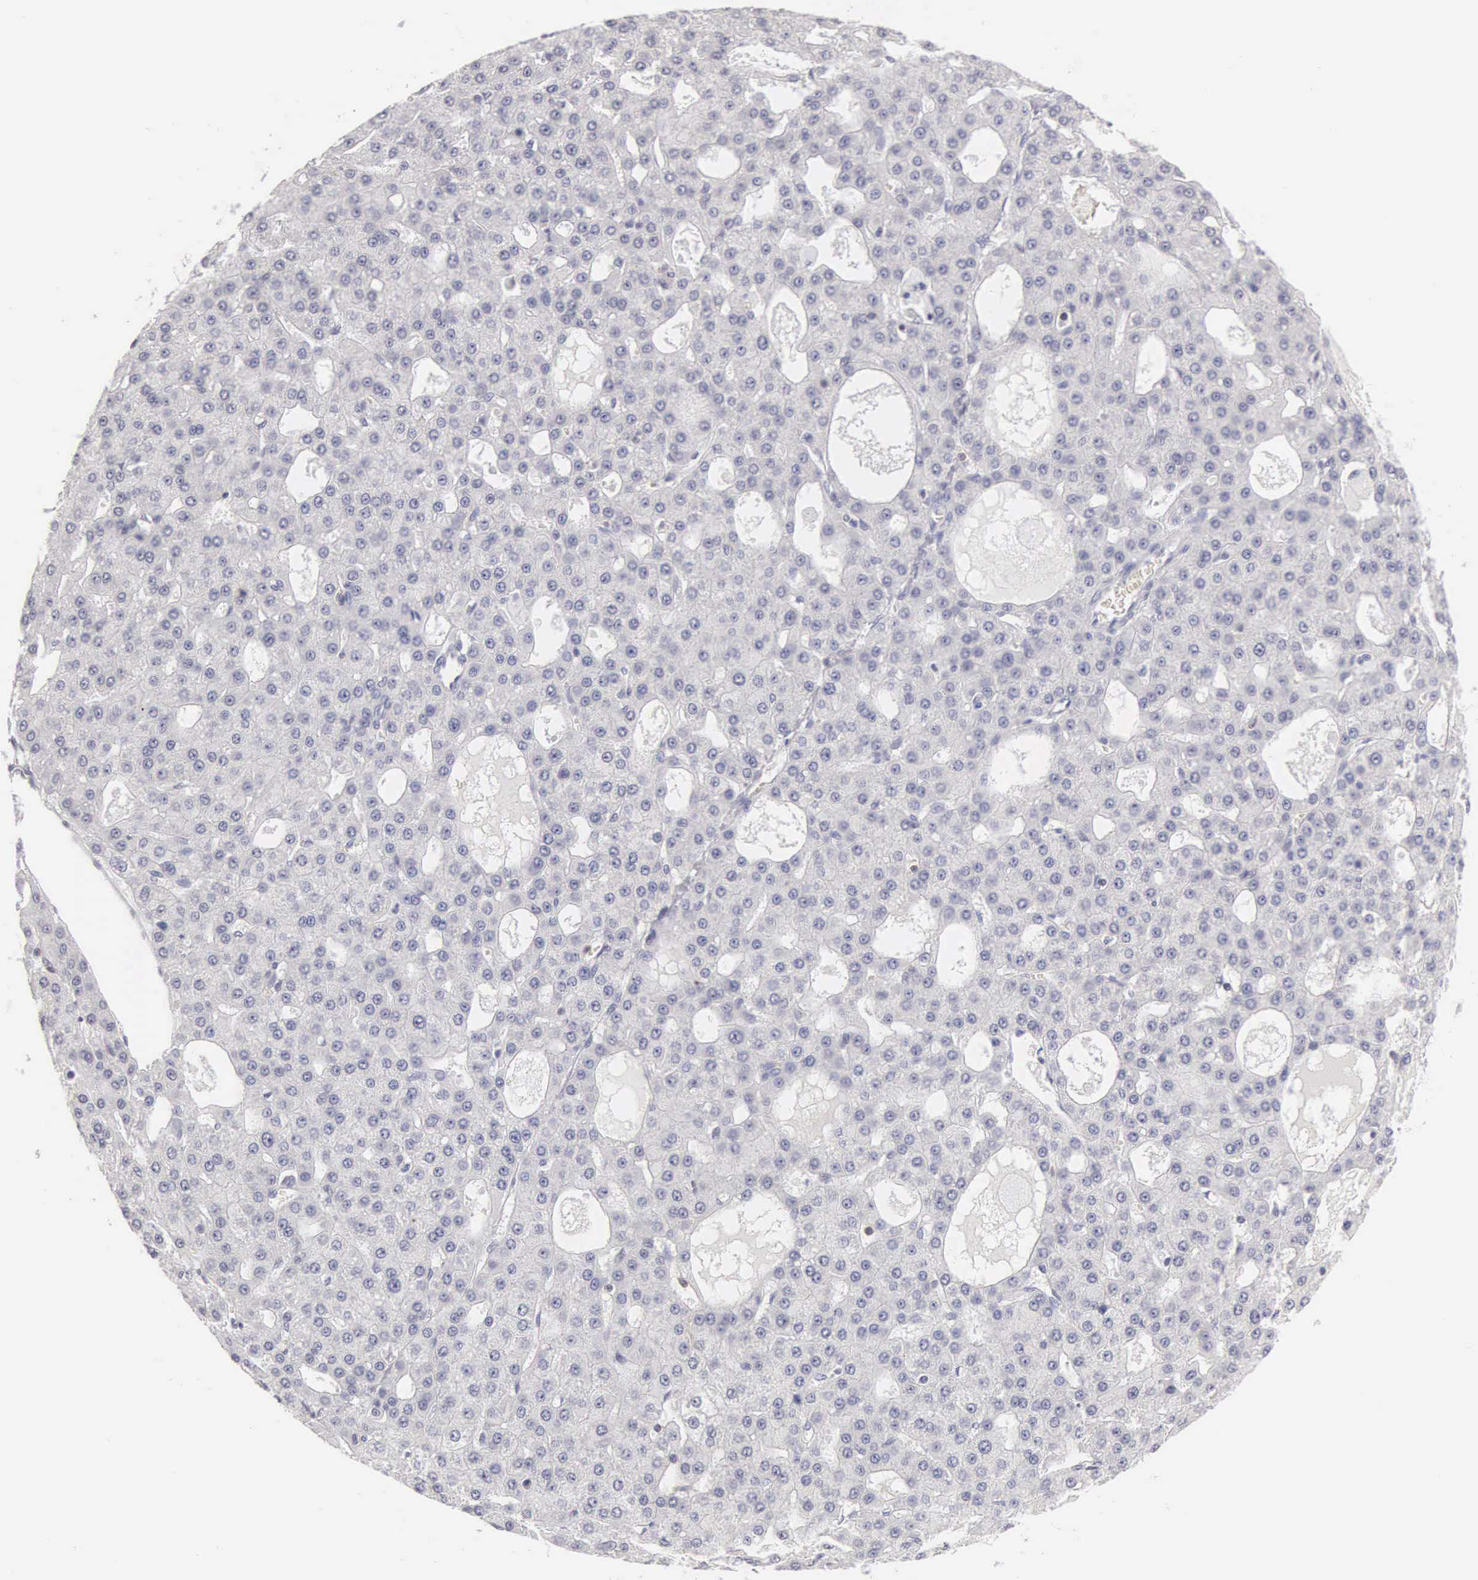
{"staining": {"intensity": "negative", "quantity": "none", "location": "none"}, "tissue": "liver cancer", "cell_type": "Tumor cells", "image_type": "cancer", "snomed": [{"axis": "morphology", "description": "Carcinoma, Hepatocellular, NOS"}, {"axis": "topography", "description": "Liver"}], "caption": "Immunohistochemical staining of liver cancer shows no significant expression in tumor cells.", "gene": "FAM47A", "patient": {"sex": "male", "age": 47}}